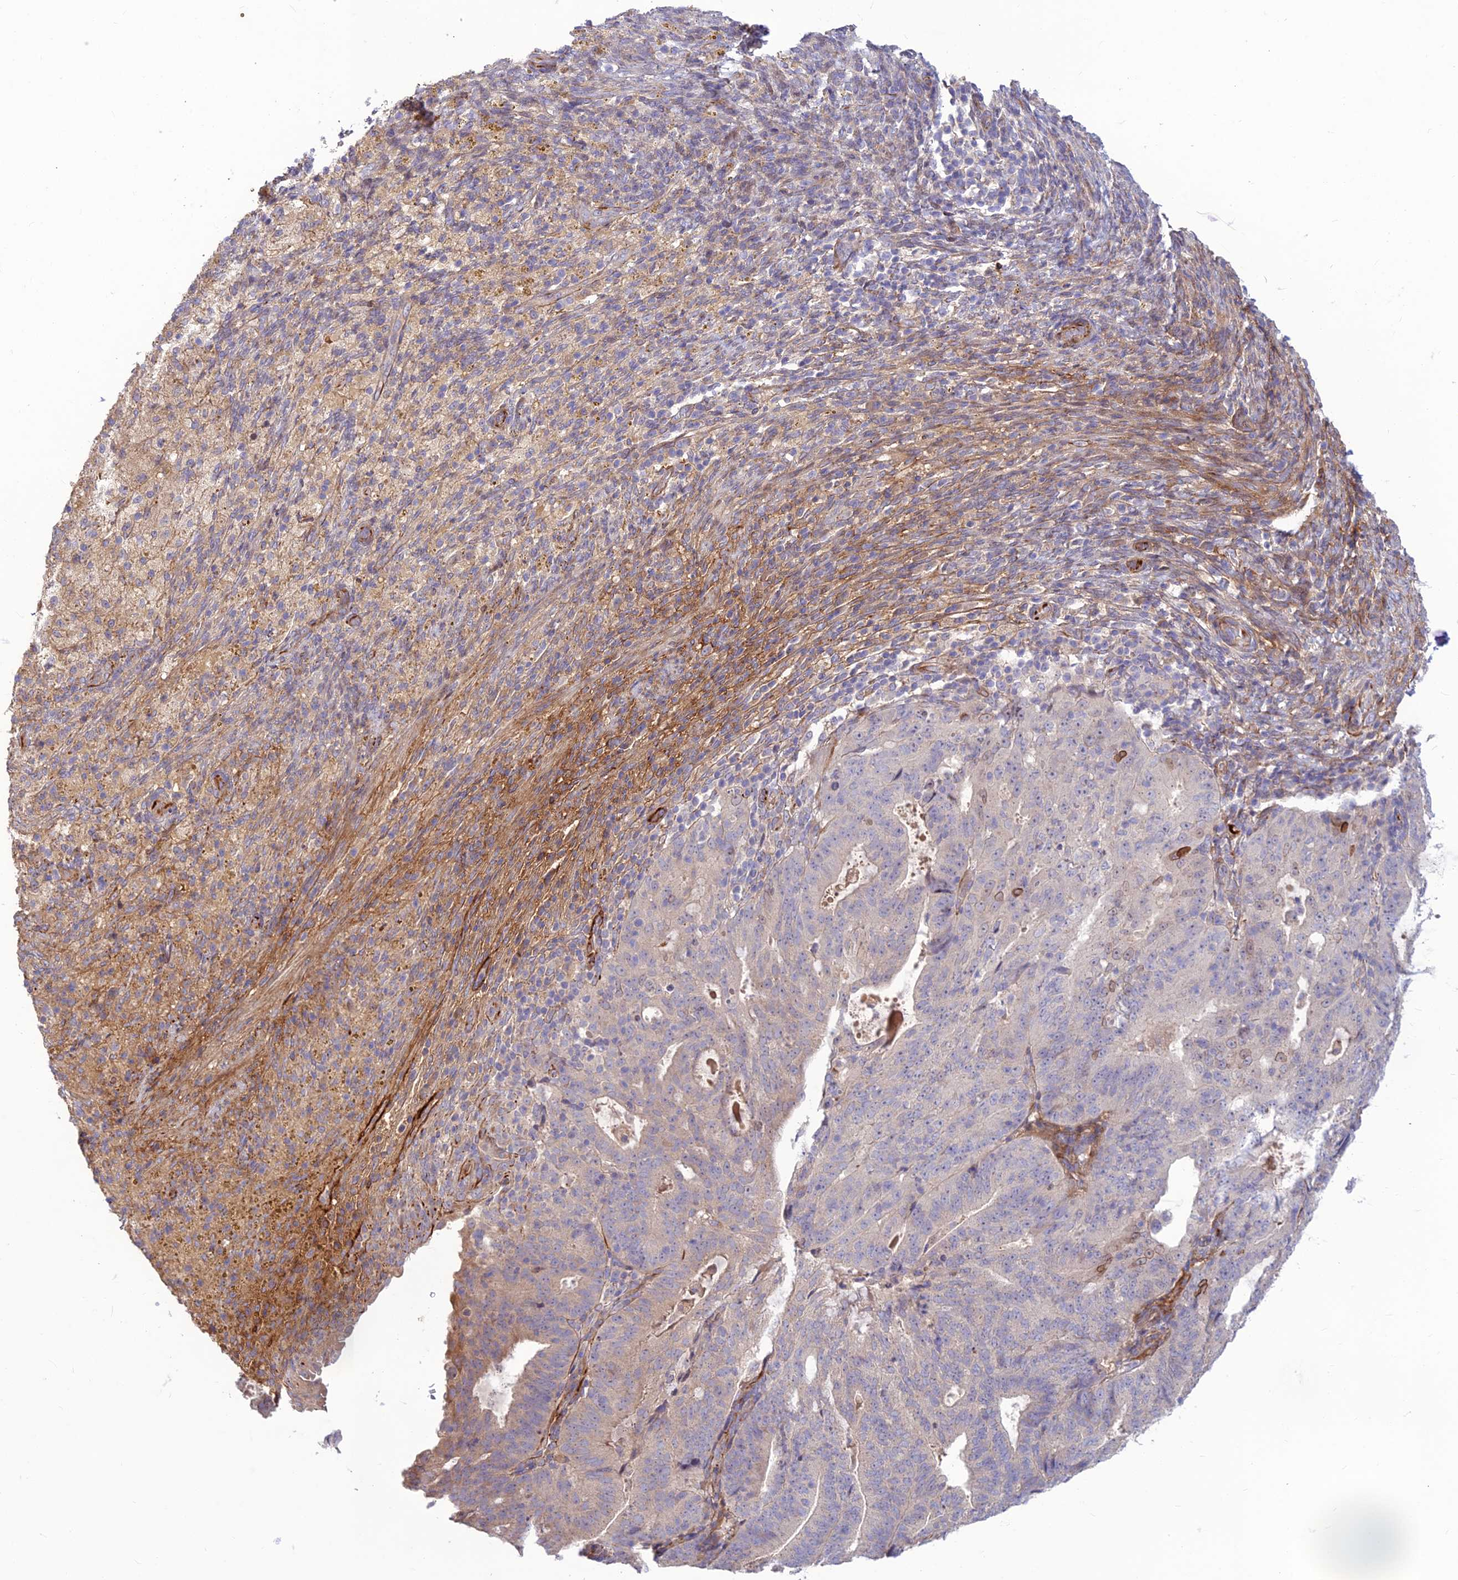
{"staining": {"intensity": "weak", "quantity": "<25%", "location": "cytoplasmic/membranous"}, "tissue": "endometrial cancer", "cell_type": "Tumor cells", "image_type": "cancer", "snomed": [{"axis": "morphology", "description": "Adenocarcinoma, NOS"}, {"axis": "topography", "description": "Endometrium"}], "caption": "Adenocarcinoma (endometrial) stained for a protein using immunohistochemistry demonstrates no positivity tumor cells.", "gene": "ST8SIA5", "patient": {"sex": "female", "age": 70}}